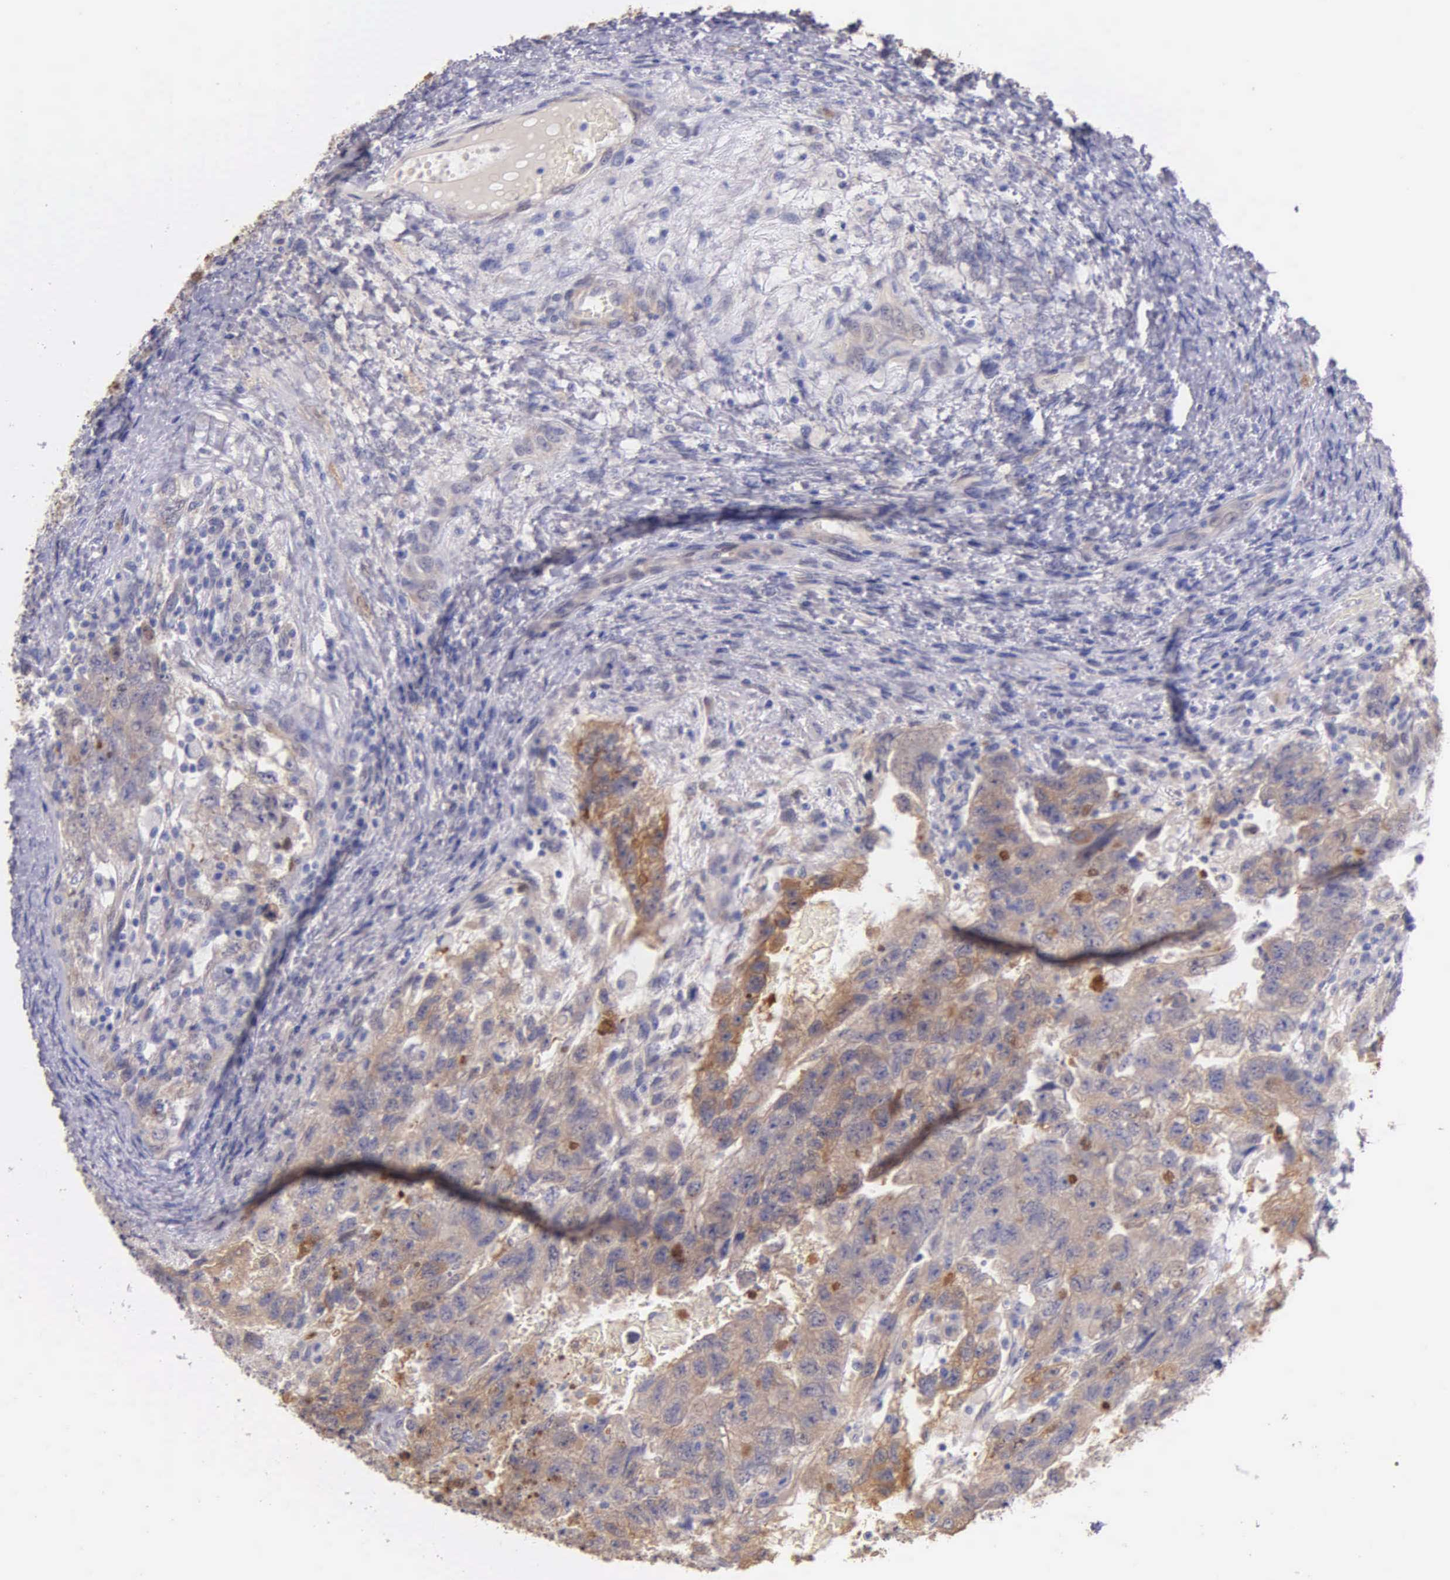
{"staining": {"intensity": "moderate", "quantity": "25%-75%", "location": "cytoplasmic/membranous"}, "tissue": "testis cancer", "cell_type": "Tumor cells", "image_type": "cancer", "snomed": [{"axis": "morphology", "description": "Carcinoma, Embryonal, NOS"}, {"axis": "topography", "description": "Testis"}], "caption": "Embryonal carcinoma (testis) stained with a brown dye reveals moderate cytoplasmic/membranous positive positivity in approximately 25%-75% of tumor cells.", "gene": "GSTT2", "patient": {"sex": "male", "age": 36}}